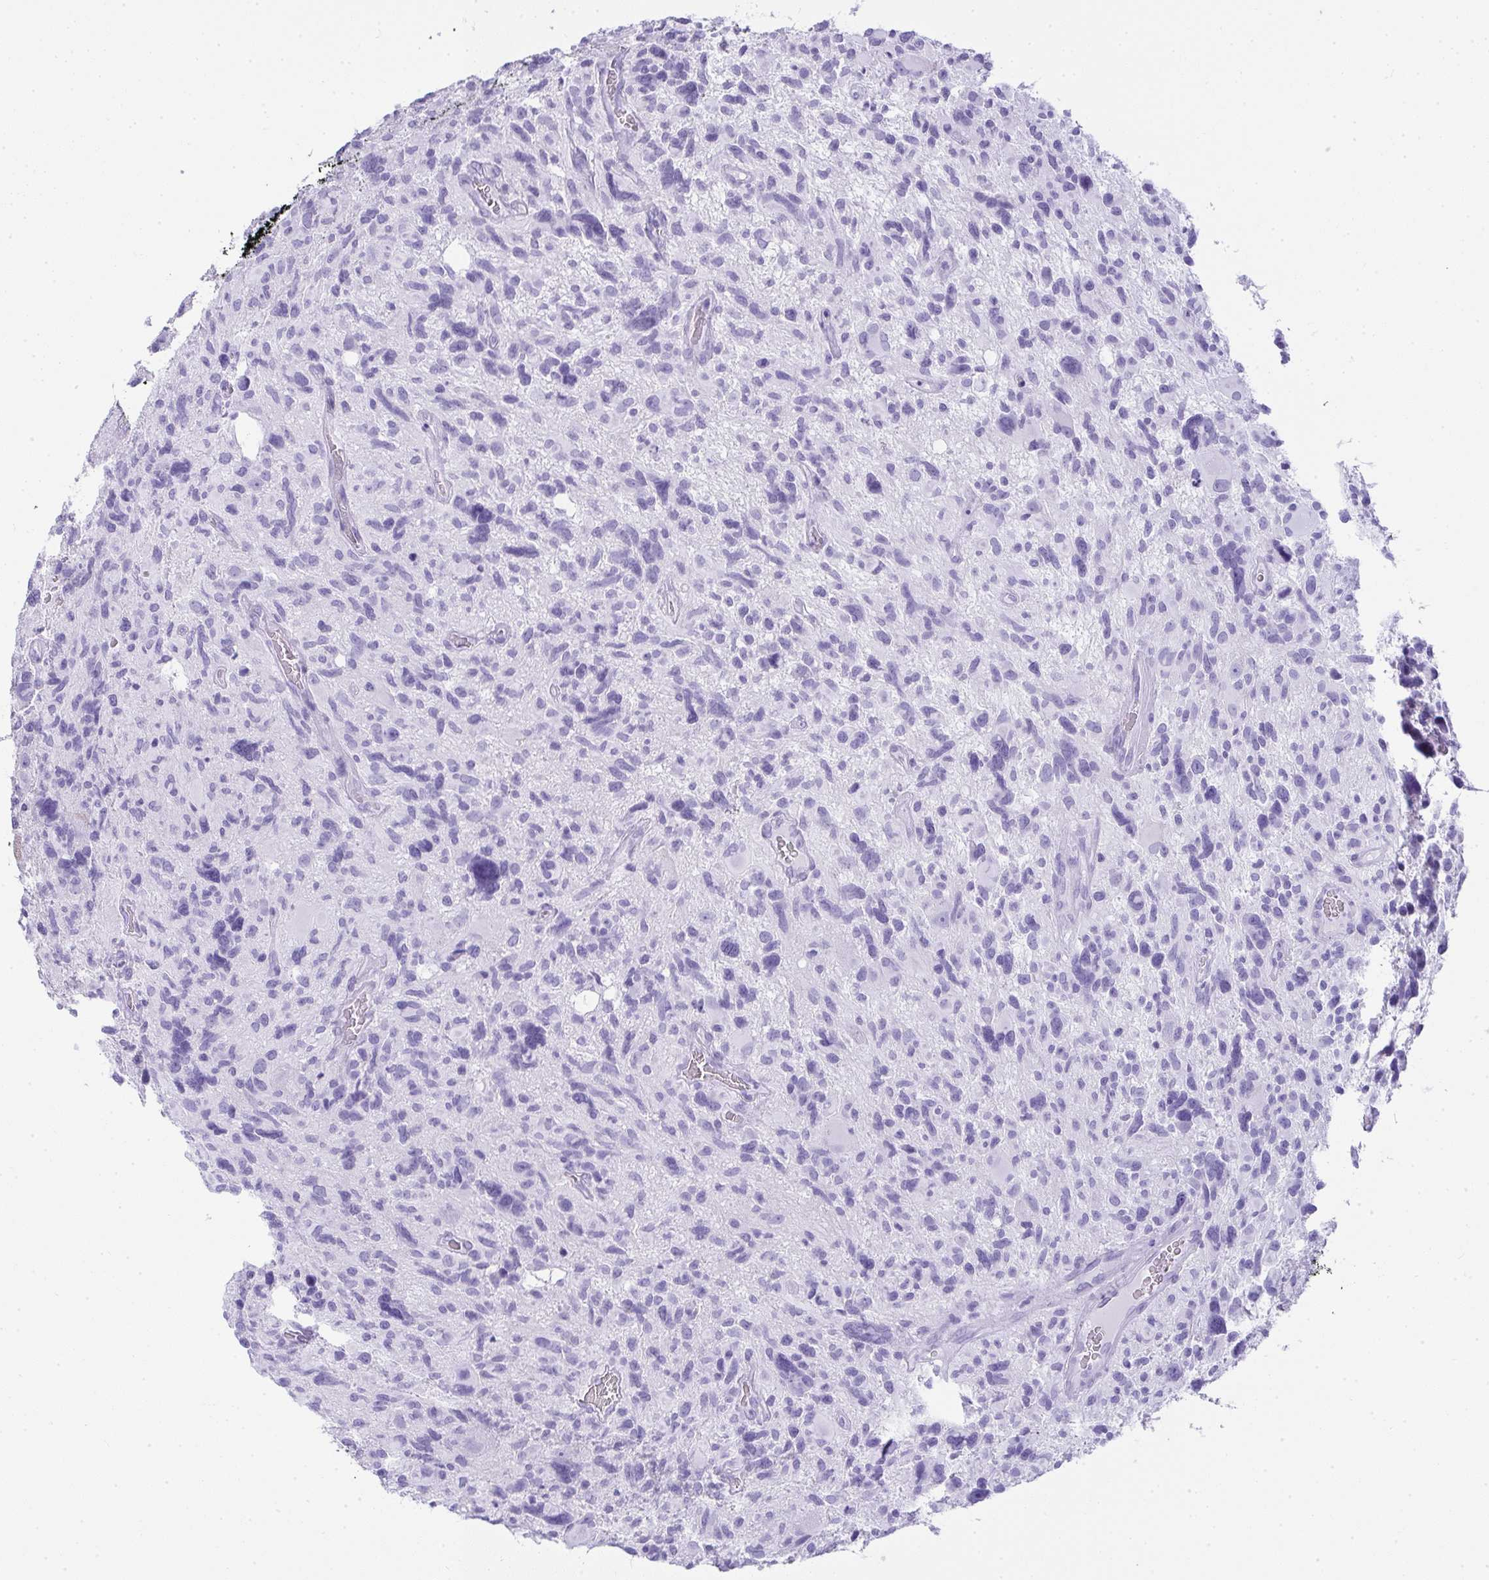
{"staining": {"intensity": "negative", "quantity": "none", "location": "none"}, "tissue": "glioma", "cell_type": "Tumor cells", "image_type": "cancer", "snomed": [{"axis": "morphology", "description": "Glioma, malignant, High grade"}, {"axis": "topography", "description": "Brain"}], "caption": "Immunohistochemical staining of glioma displays no significant expression in tumor cells.", "gene": "CDADC1", "patient": {"sex": "male", "age": 49}}